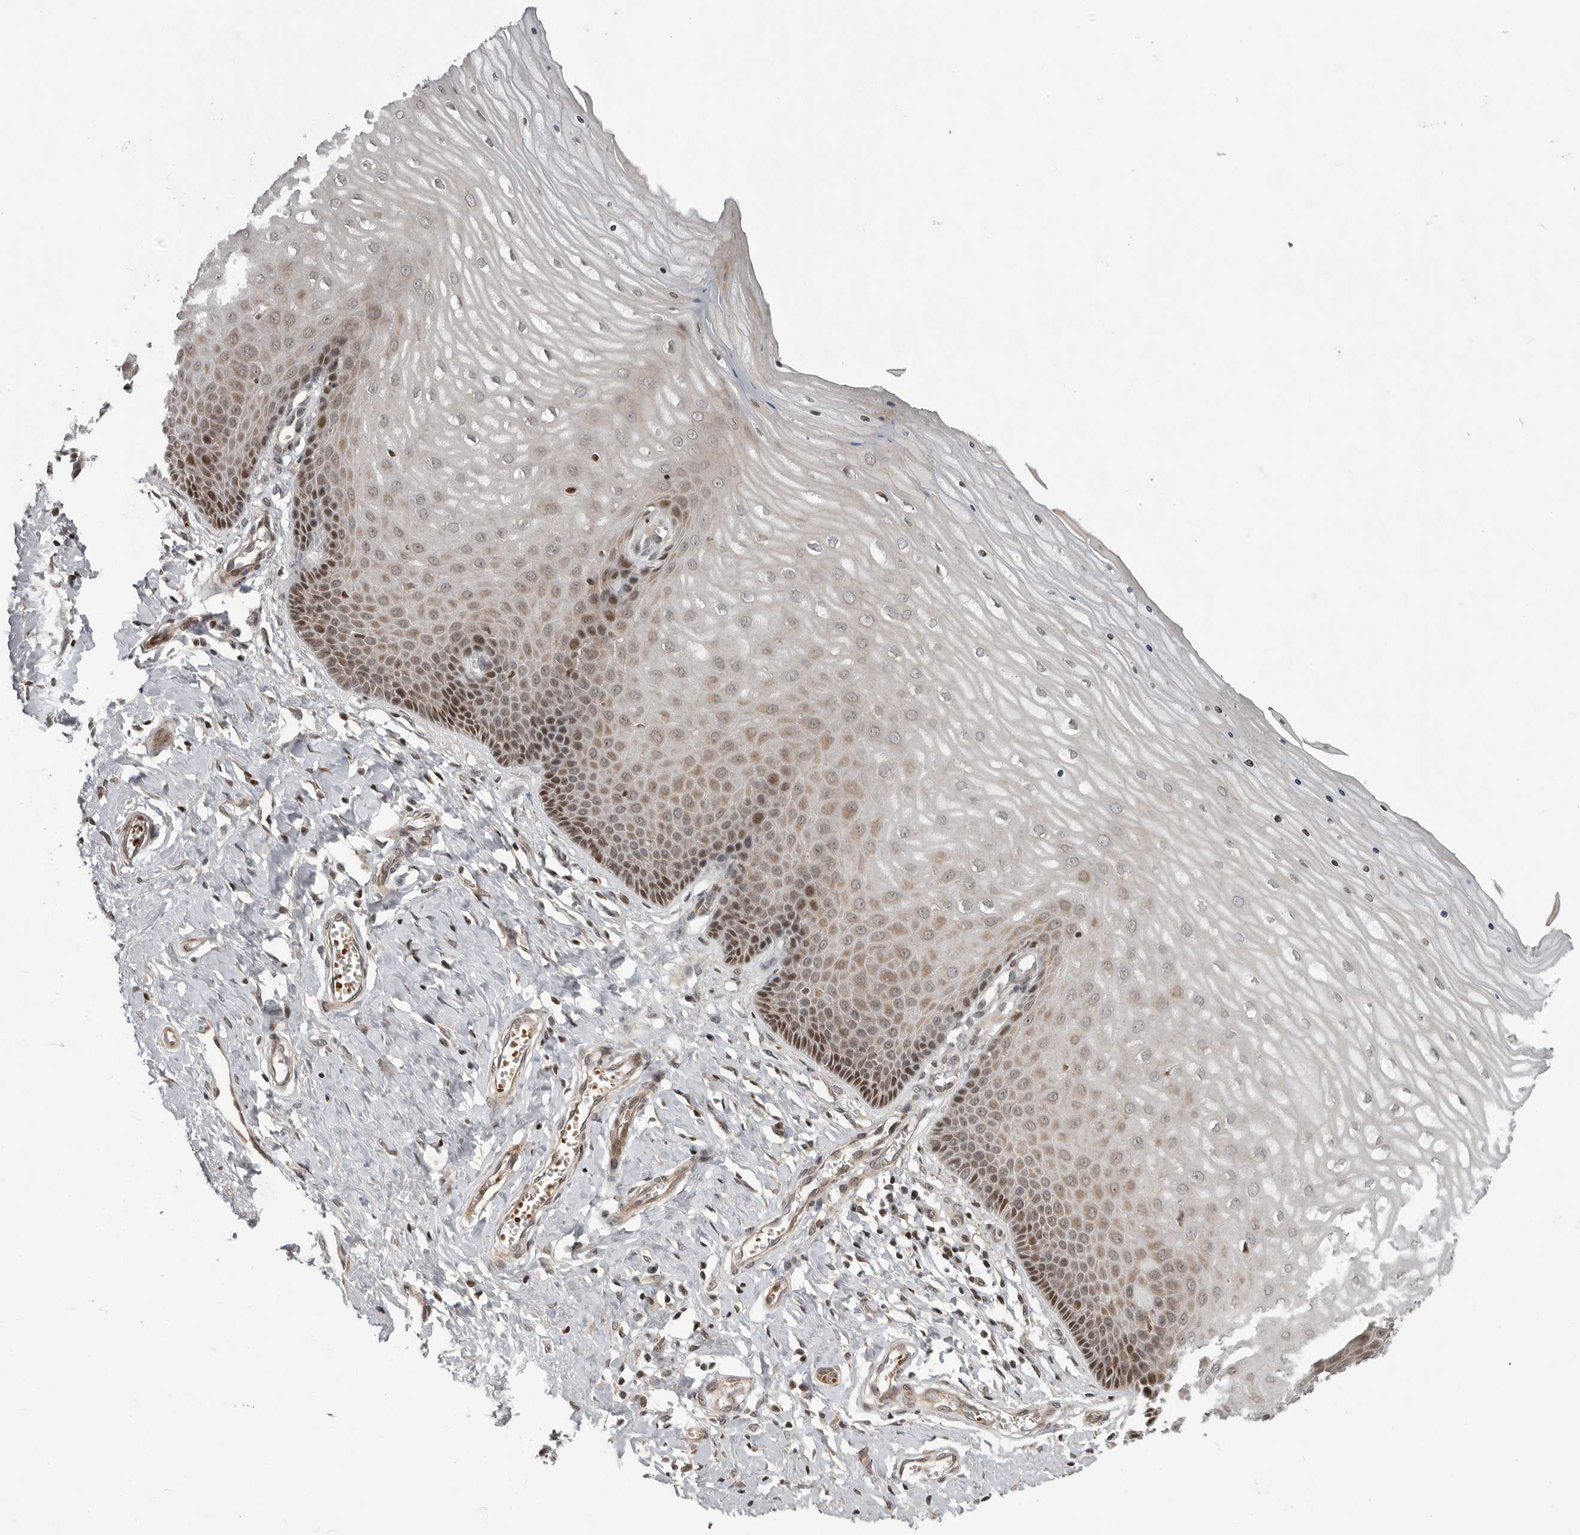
{"staining": {"intensity": "moderate", "quantity": "25%-75%", "location": "nuclear"}, "tissue": "cervix", "cell_type": "Squamous epithelial cells", "image_type": "normal", "snomed": [{"axis": "morphology", "description": "Normal tissue, NOS"}, {"axis": "topography", "description": "Cervix"}], "caption": "A brown stain labels moderate nuclear expression of a protein in squamous epithelial cells of benign human cervix. Nuclei are stained in blue.", "gene": "RABIF", "patient": {"sex": "female", "age": 55}}